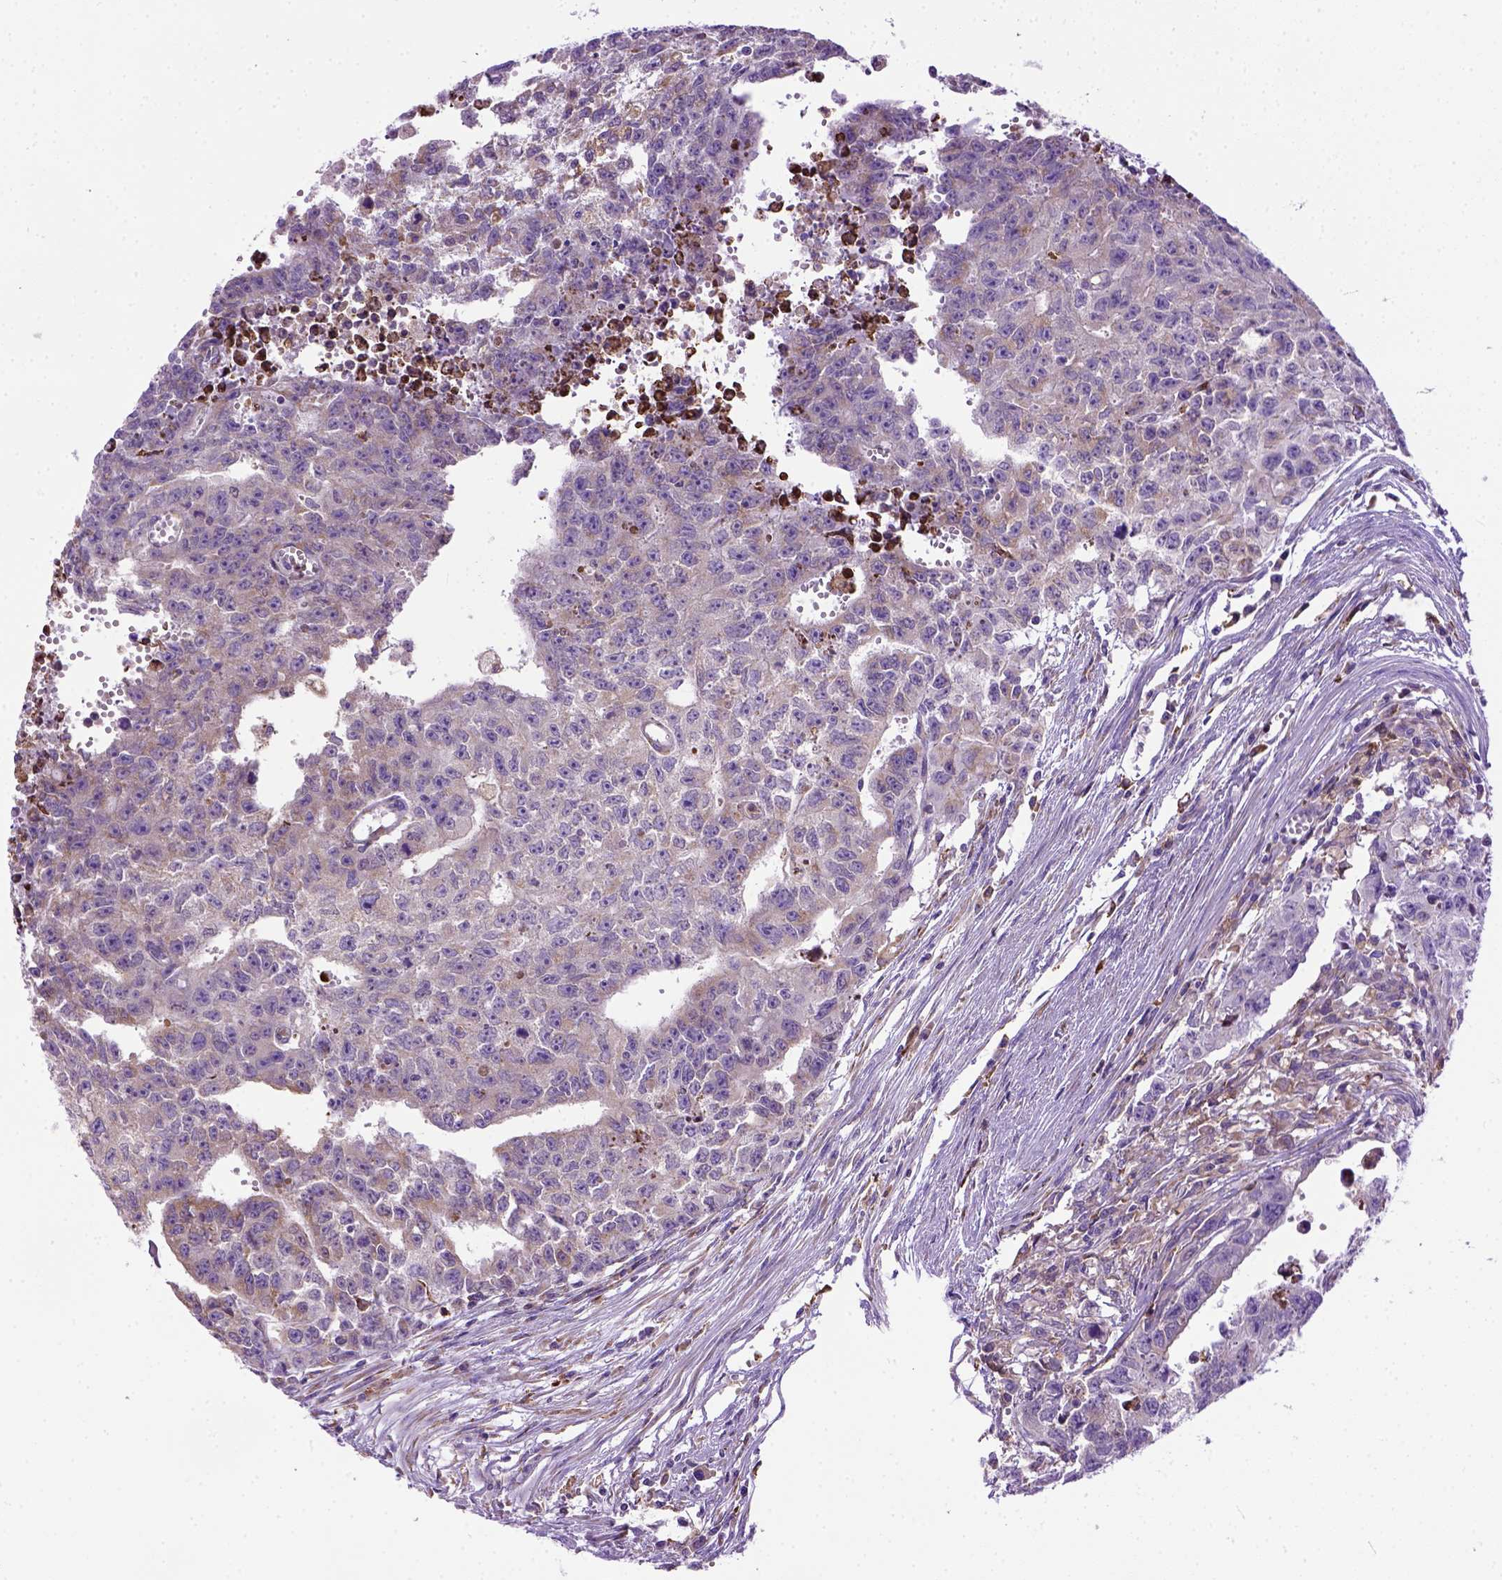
{"staining": {"intensity": "moderate", "quantity": "<25%", "location": "cytoplasmic/membranous"}, "tissue": "testis cancer", "cell_type": "Tumor cells", "image_type": "cancer", "snomed": [{"axis": "morphology", "description": "Carcinoma, Embryonal, NOS"}, {"axis": "morphology", "description": "Teratoma, malignant, NOS"}, {"axis": "topography", "description": "Testis"}], "caption": "IHC staining of embryonal carcinoma (testis), which reveals low levels of moderate cytoplasmic/membranous positivity in about <25% of tumor cells indicating moderate cytoplasmic/membranous protein expression. The staining was performed using DAB (3,3'-diaminobenzidine) (brown) for protein detection and nuclei were counterstained in hematoxylin (blue).", "gene": "PLK4", "patient": {"sex": "male", "age": 24}}